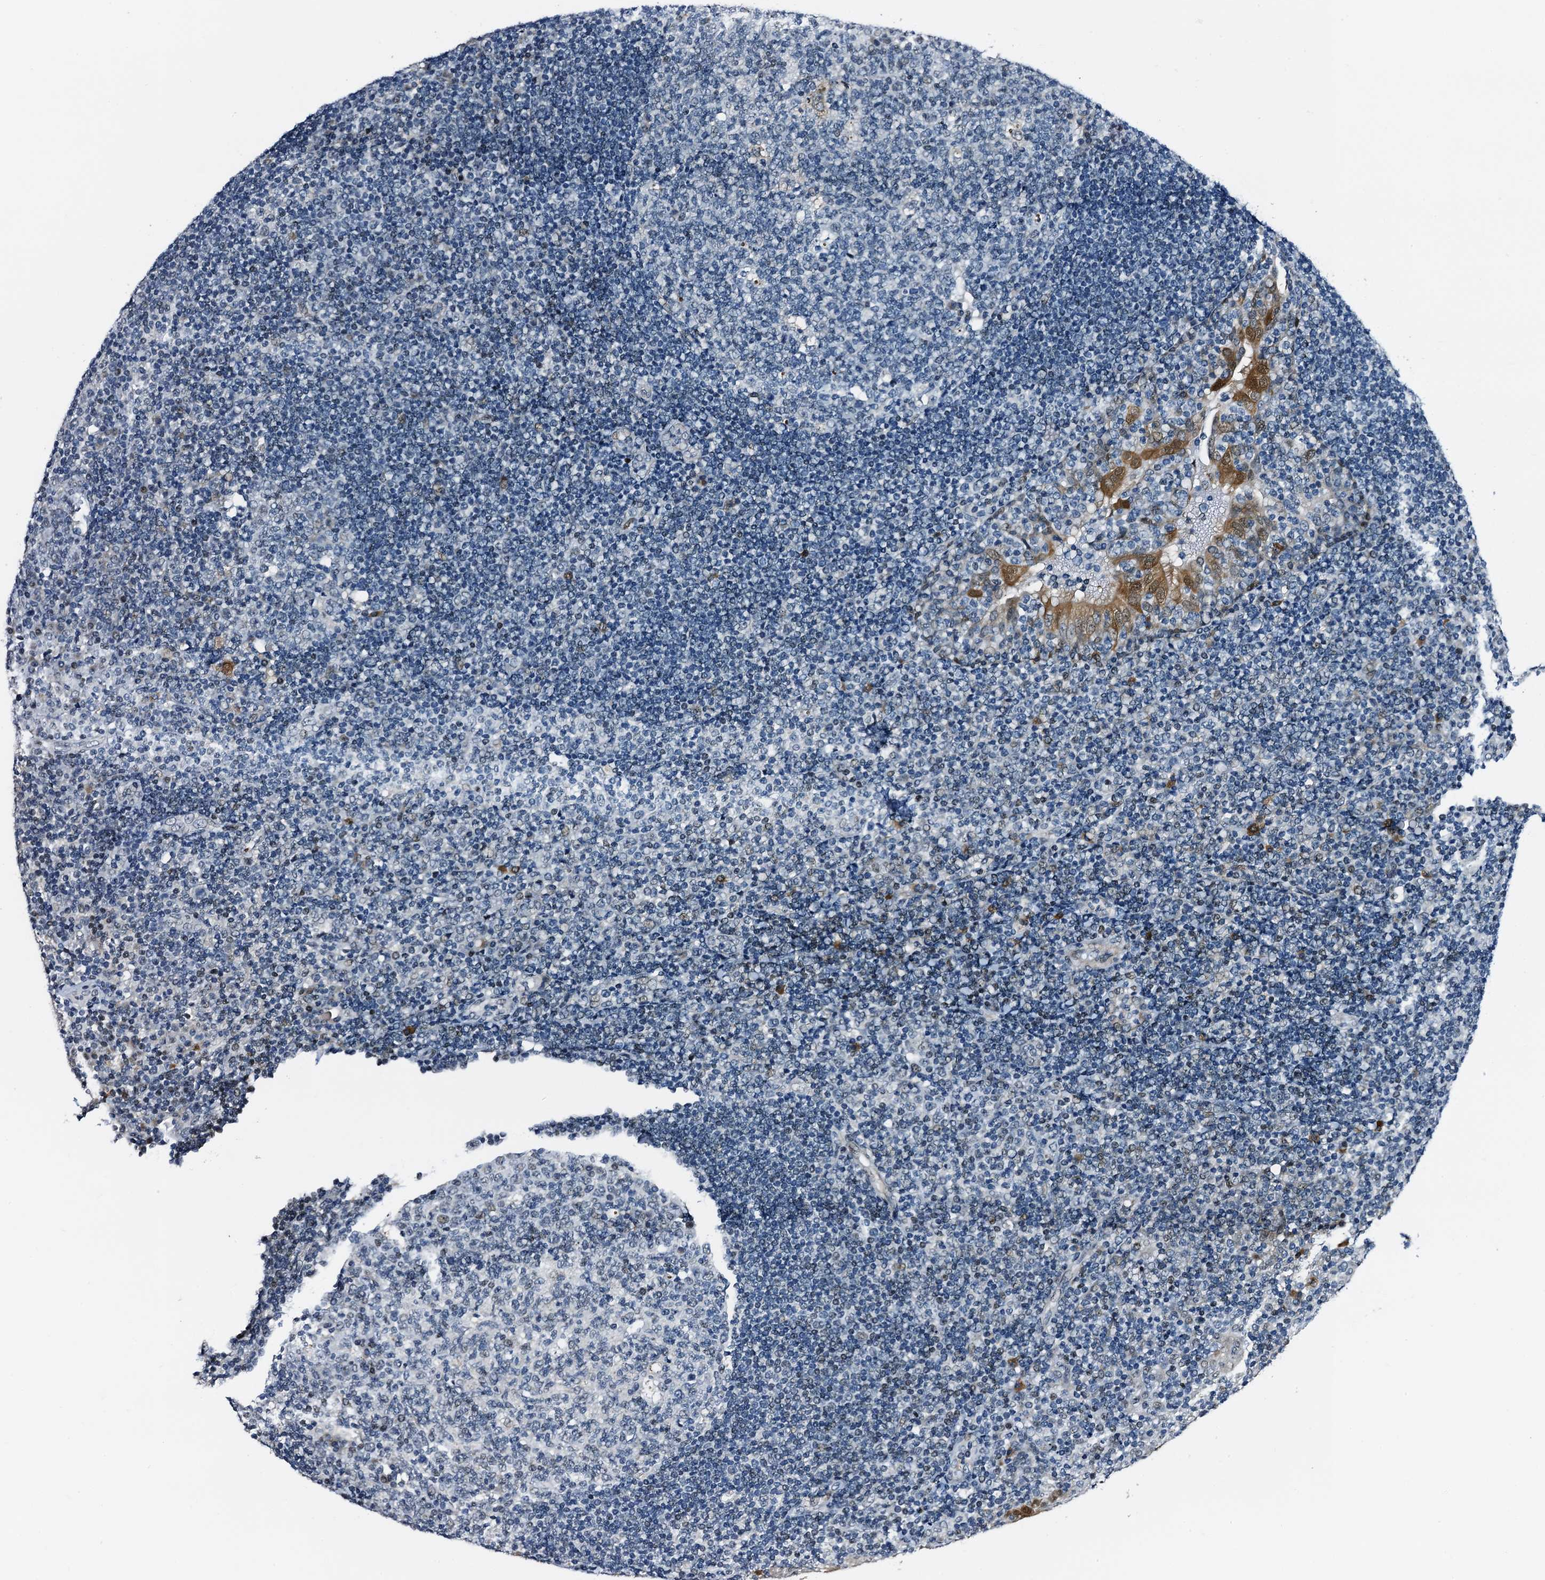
{"staining": {"intensity": "negative", "quantity": "none", "location": "none"}, "tissue": "tonsil", "cell_type": "Germinal center cells", "image_type": "normal", "snomed": [{"axis": "morphology", "description": "Normal tissue, NOS"}, {"axis": "topography", "description": "Tonsil"}], "caption": "High power microscopy micrograph of an immunohistochemistry (IHC) photomicrograph of normal tonsil, revealing no significant expression in germinal center cells.", "gene": "FAM222A", "patient": {"sex": "female", "age": 40}}